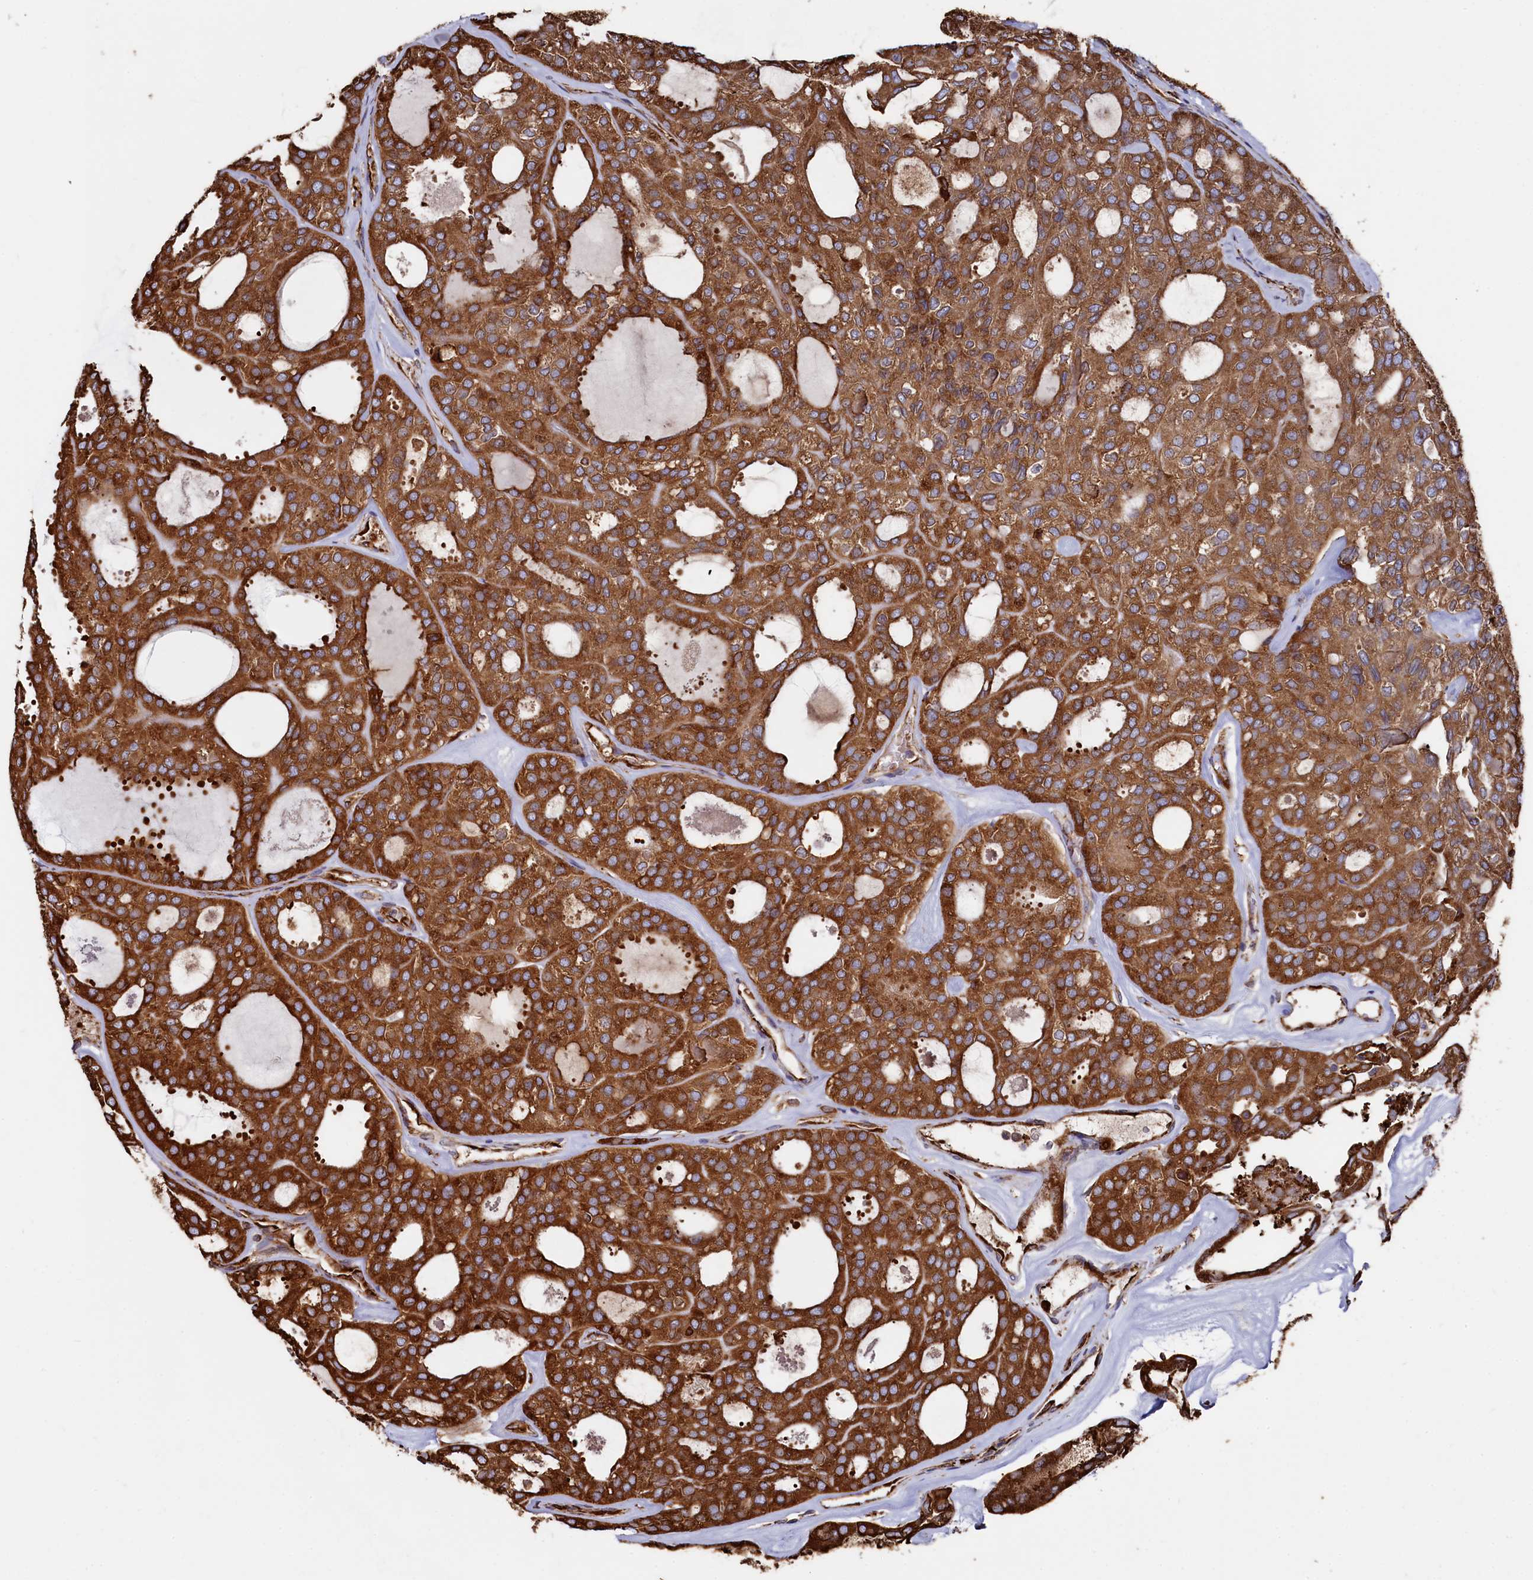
{"staining": {"intensity": "strong", "quantity": ">75%", "location": "cytoplasmic/membranous"}, "tissue": "thyroid cancer", "cell_type": "Tumor cells", "image_type": "cancer", "snomed": [{"axis": "morphology", "description": "Follicular adenoma carcinoma, NOS"}, {"axis": "topography", "description": "Thyroid gland"}], "caption": "Strong cytoplasmic/membranous positivity for a protein is identified in approximately >75% of tumor cells of thyroid cancer using immunohistochemistry.", "gene": "NEURL1B", "patient": {"sex": "male", "age": 75}}